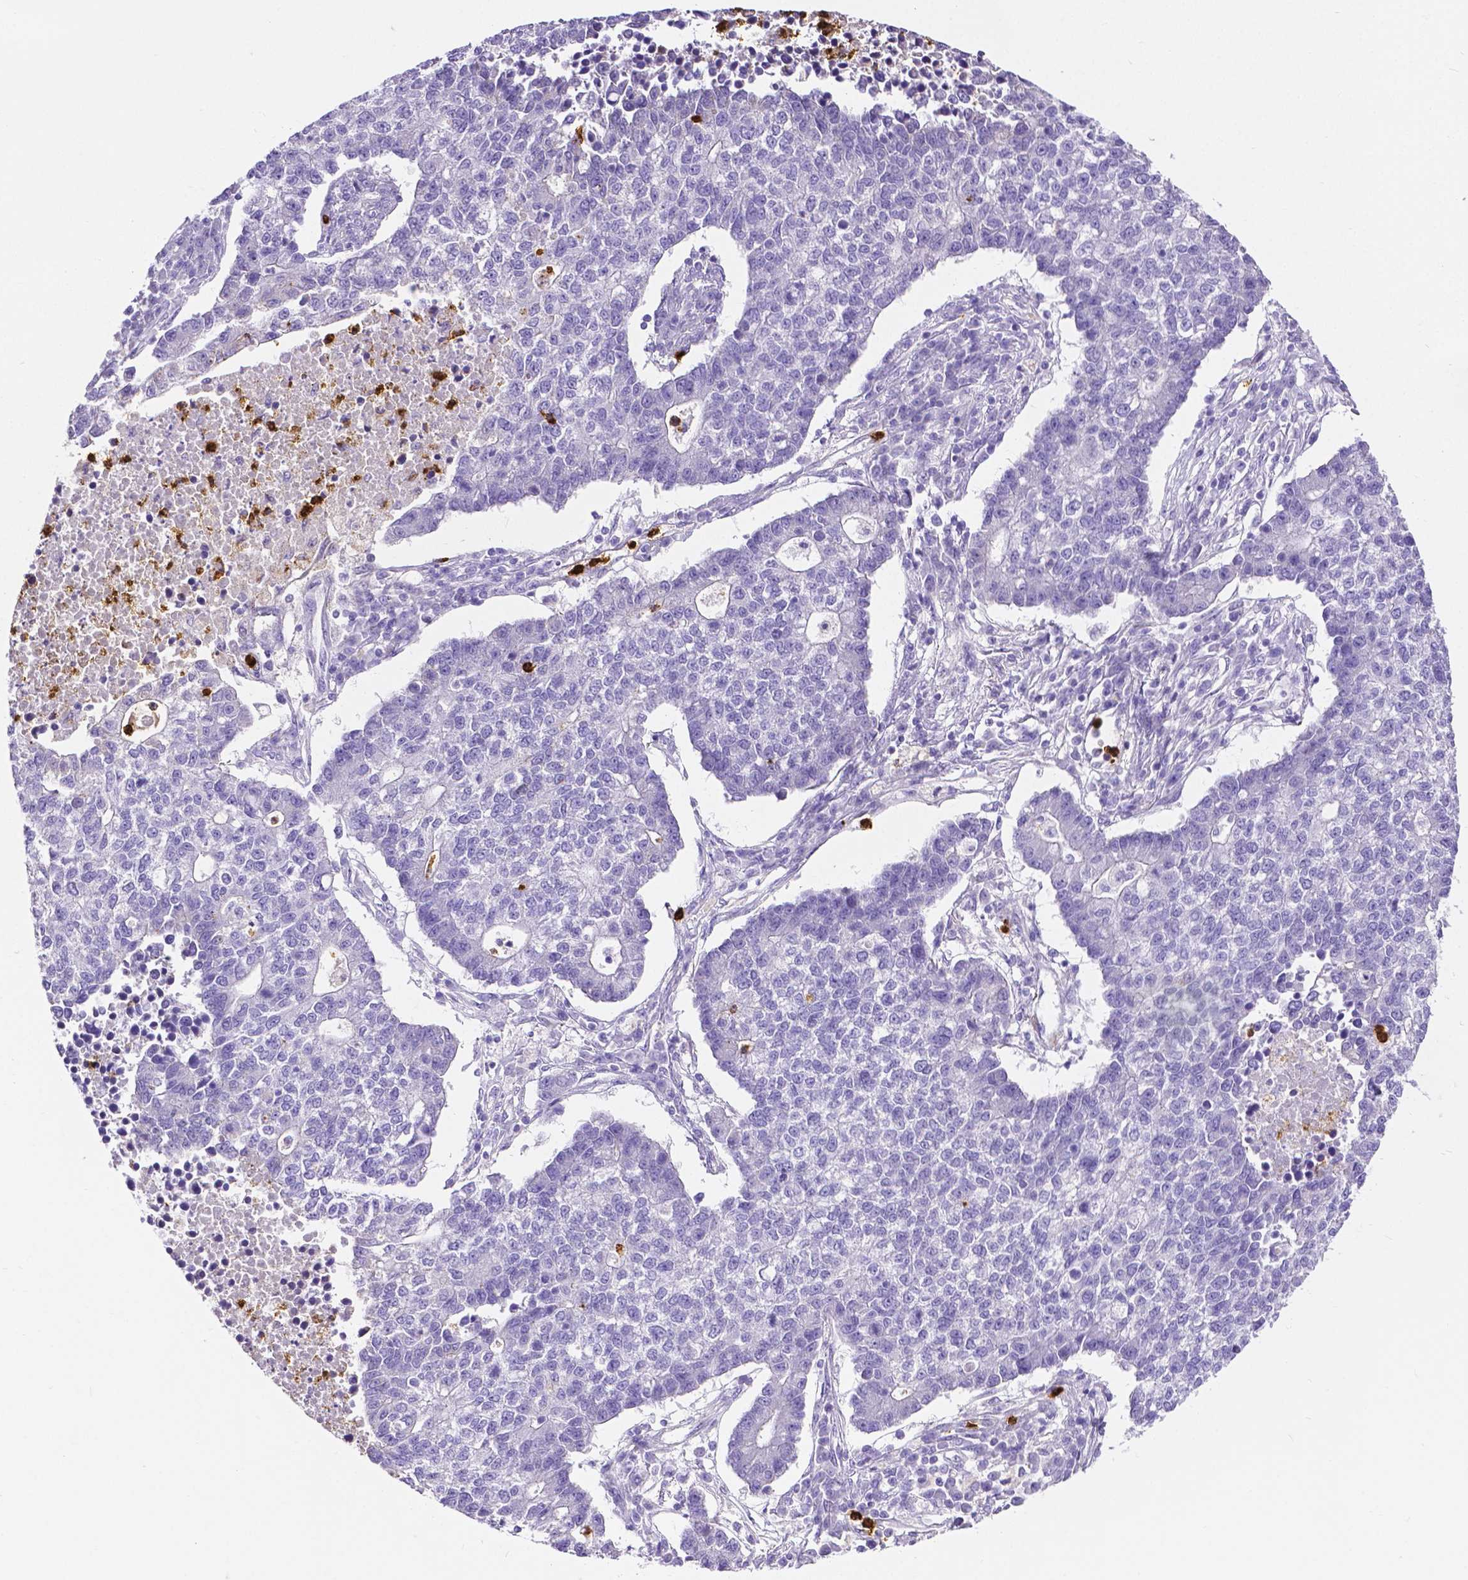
{"staining": {"intensity": "negative", "quantity": "none", "location": "none"}, "tissue": "lung cancer", "cell_type": "Tumor cells", "image_type": "cancer", "snomed": [{"axis": "morphology", "description": "Adenocarcinoma, NOS"}, {"axis": "topography", "description": "Lung"}], "caption": "The immunohistochemistry photomicrograph has no significant expression in tumor cells of lung cancer tissue.", "gene": "MMP9", "patient": {"sex": "male", "age": 57}}